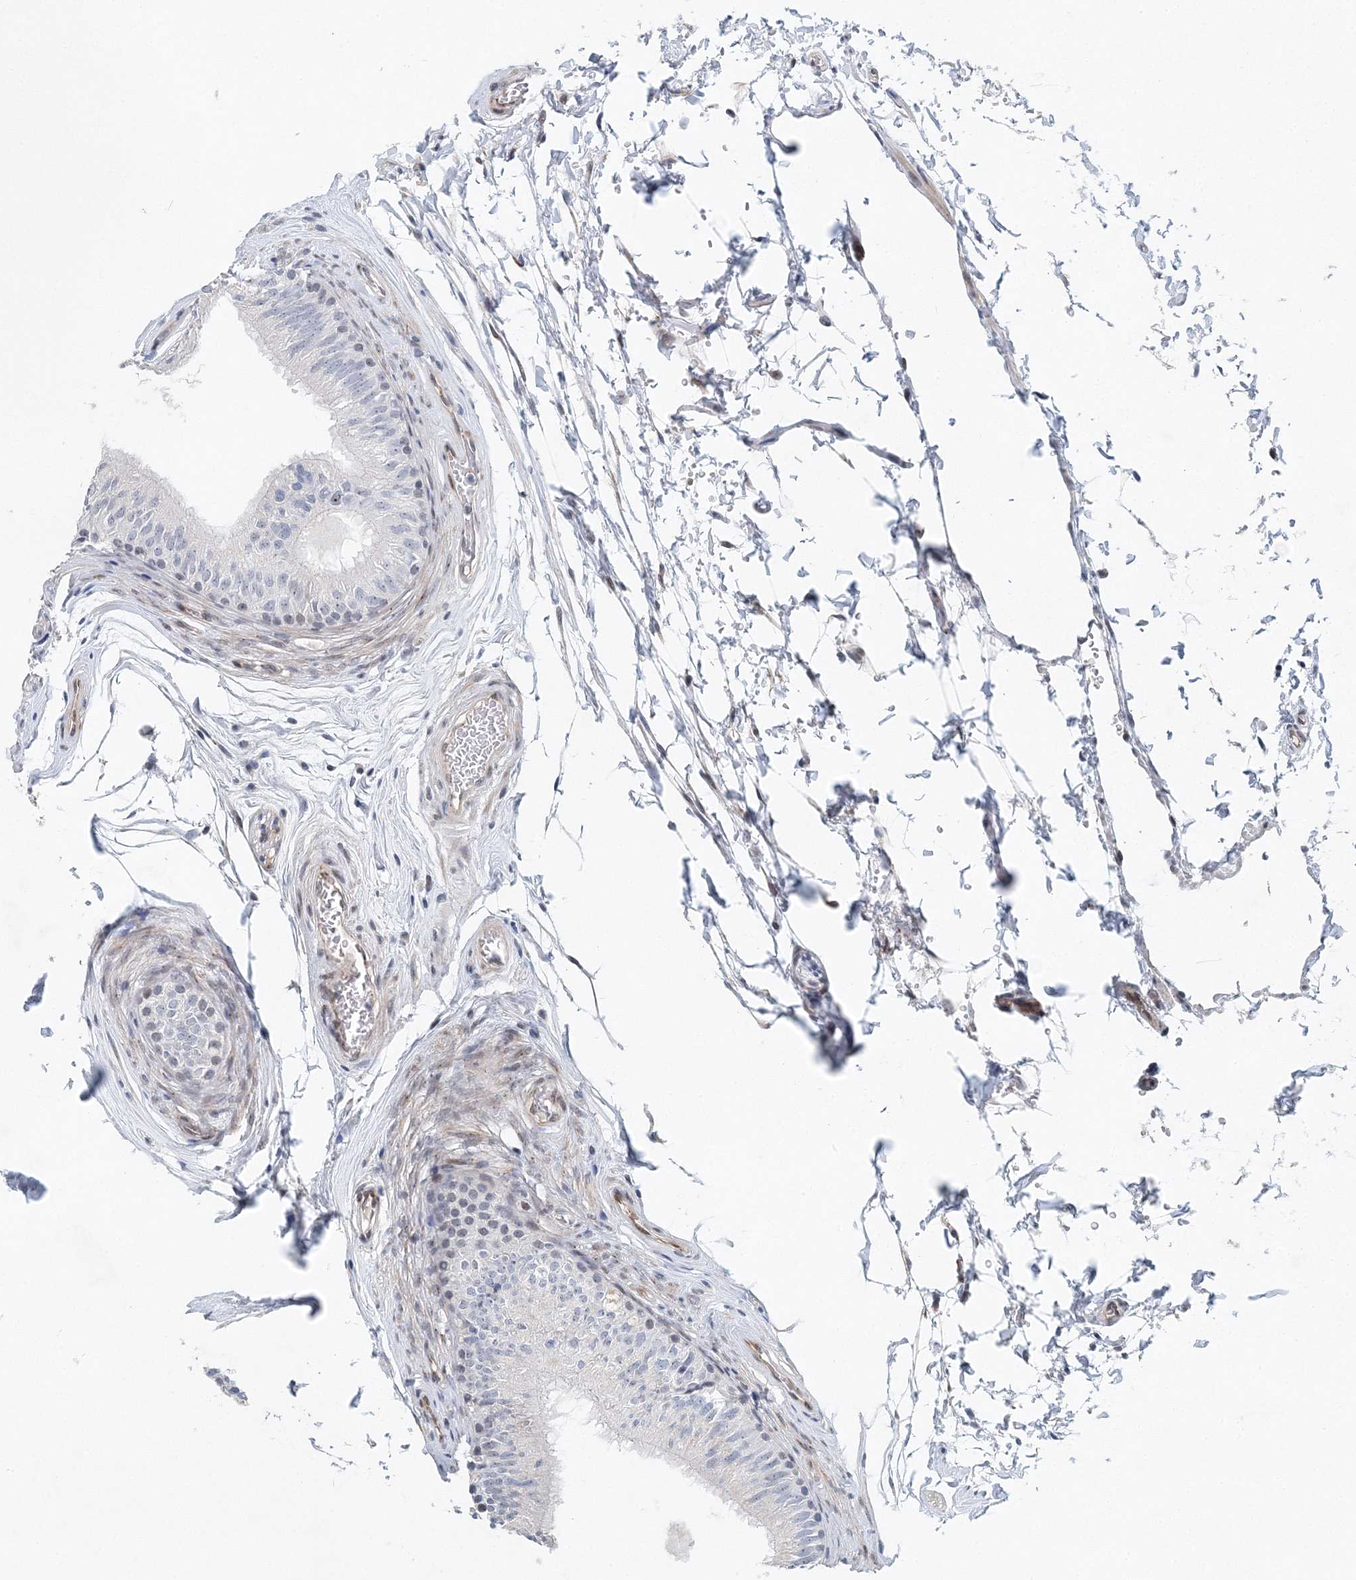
{"staining": {"intensity": "negative", "quantity": "none", "location": "none"}, "tissue": "epididymis", "cell_type": "Glandular cells", "image_type": "normal", "snomed": [{"axis": "morphology", "description": "Normal tissue, NOS"}, {"axis": "topography", "description": "Epididymis"}], "caption": "Protein analysis of benign epididymis demonstrates no significant positivity in glandular cells.", "gene": "UIMC1", "patient": {"sex": "male", "age": 36}}